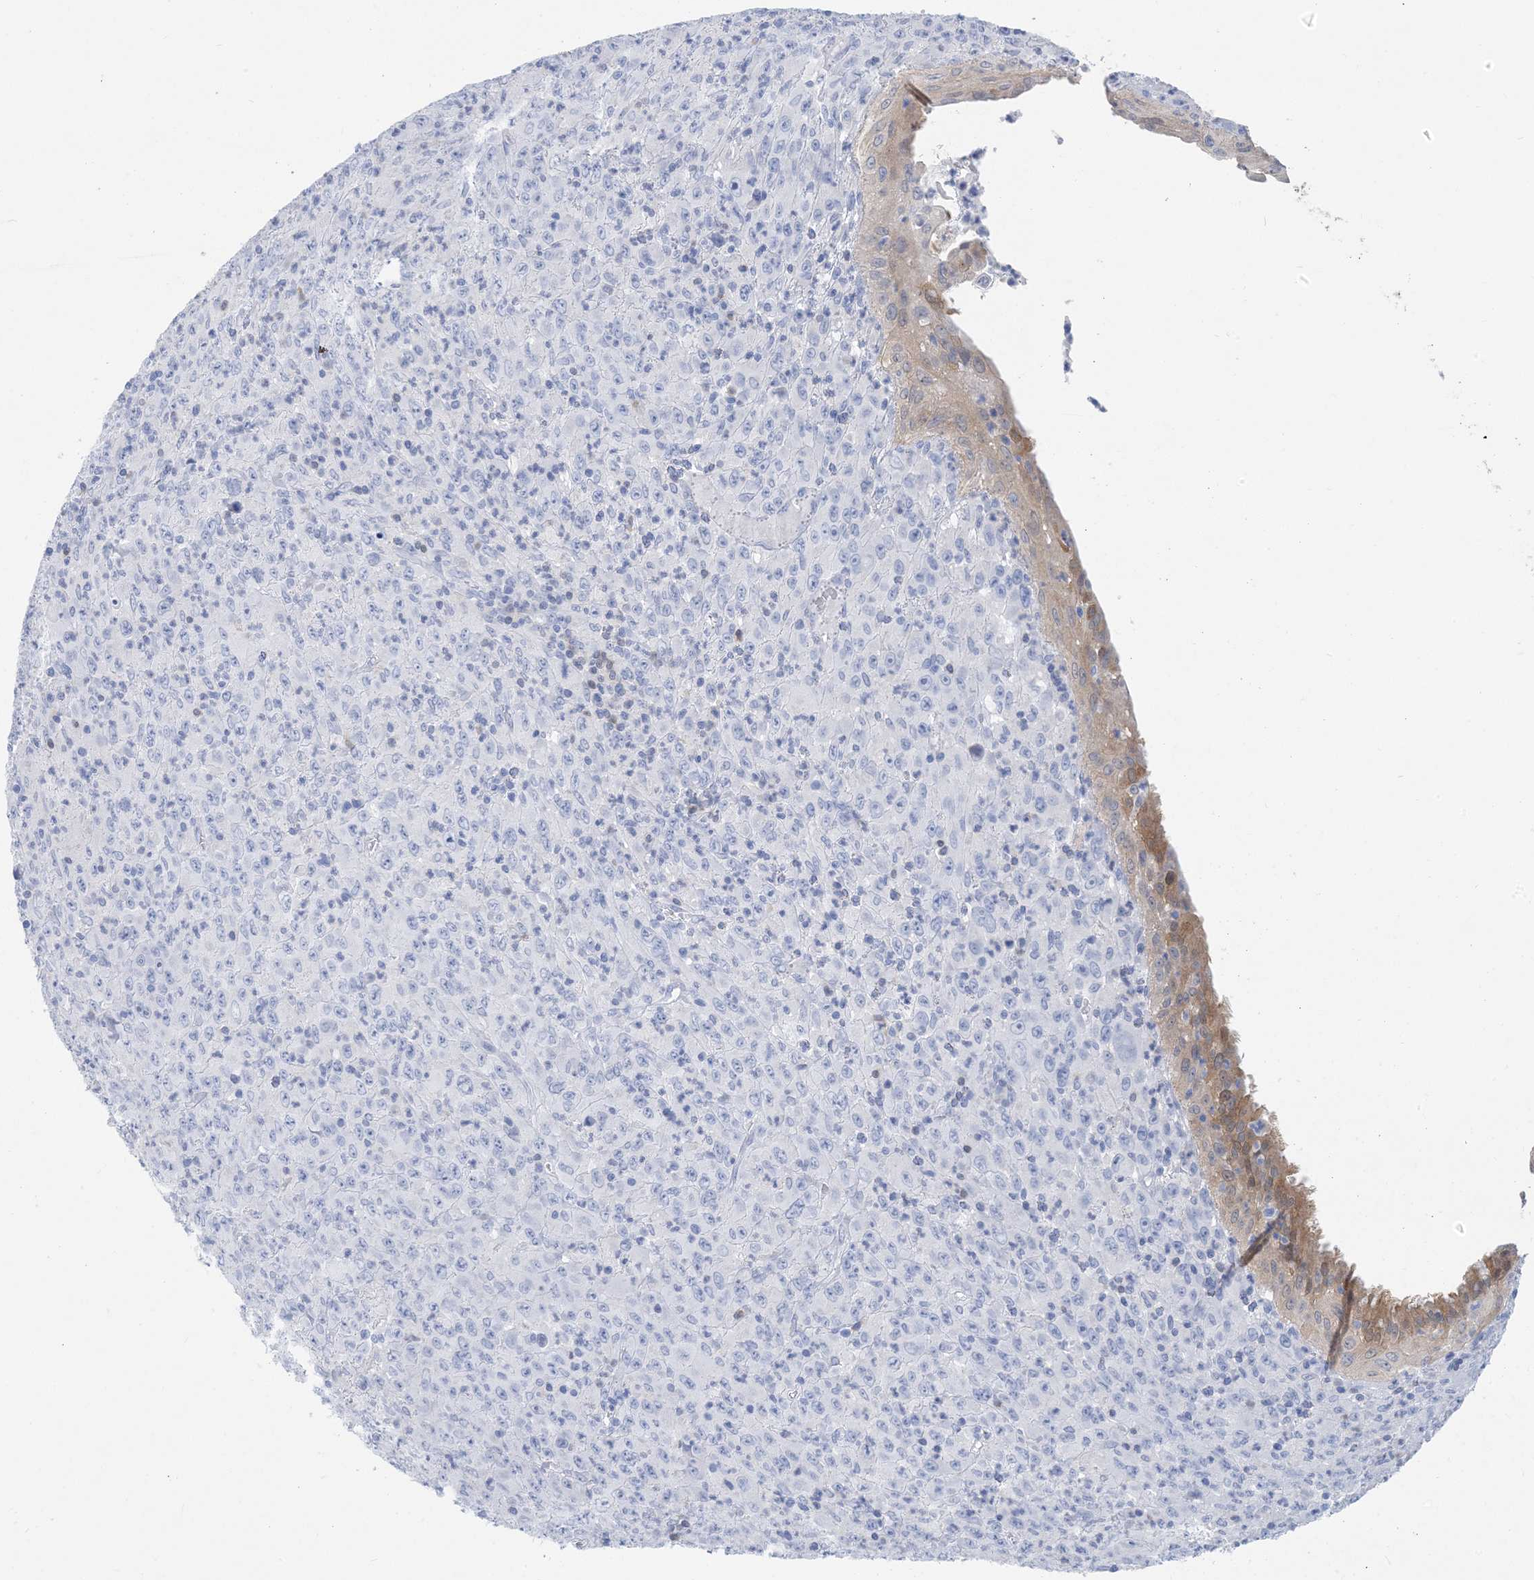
{"staining": {"intensity": "negative", "quantity": "none", "location": "none"}, "tissue": "melanoma", "cell_type": "Tumor cells", "image_type": "cancer", "snomed": [{"axis": "morphology", "description": "Malignant melanoma, Metastatic site"}, {"axis": "topography", "description": "Skin"}], "caption": "A micrograph of human melanoma is negative for staining in tumor cells.", "gene": "SH3YL1", "patient": {"sex": "female", "age": 56}}